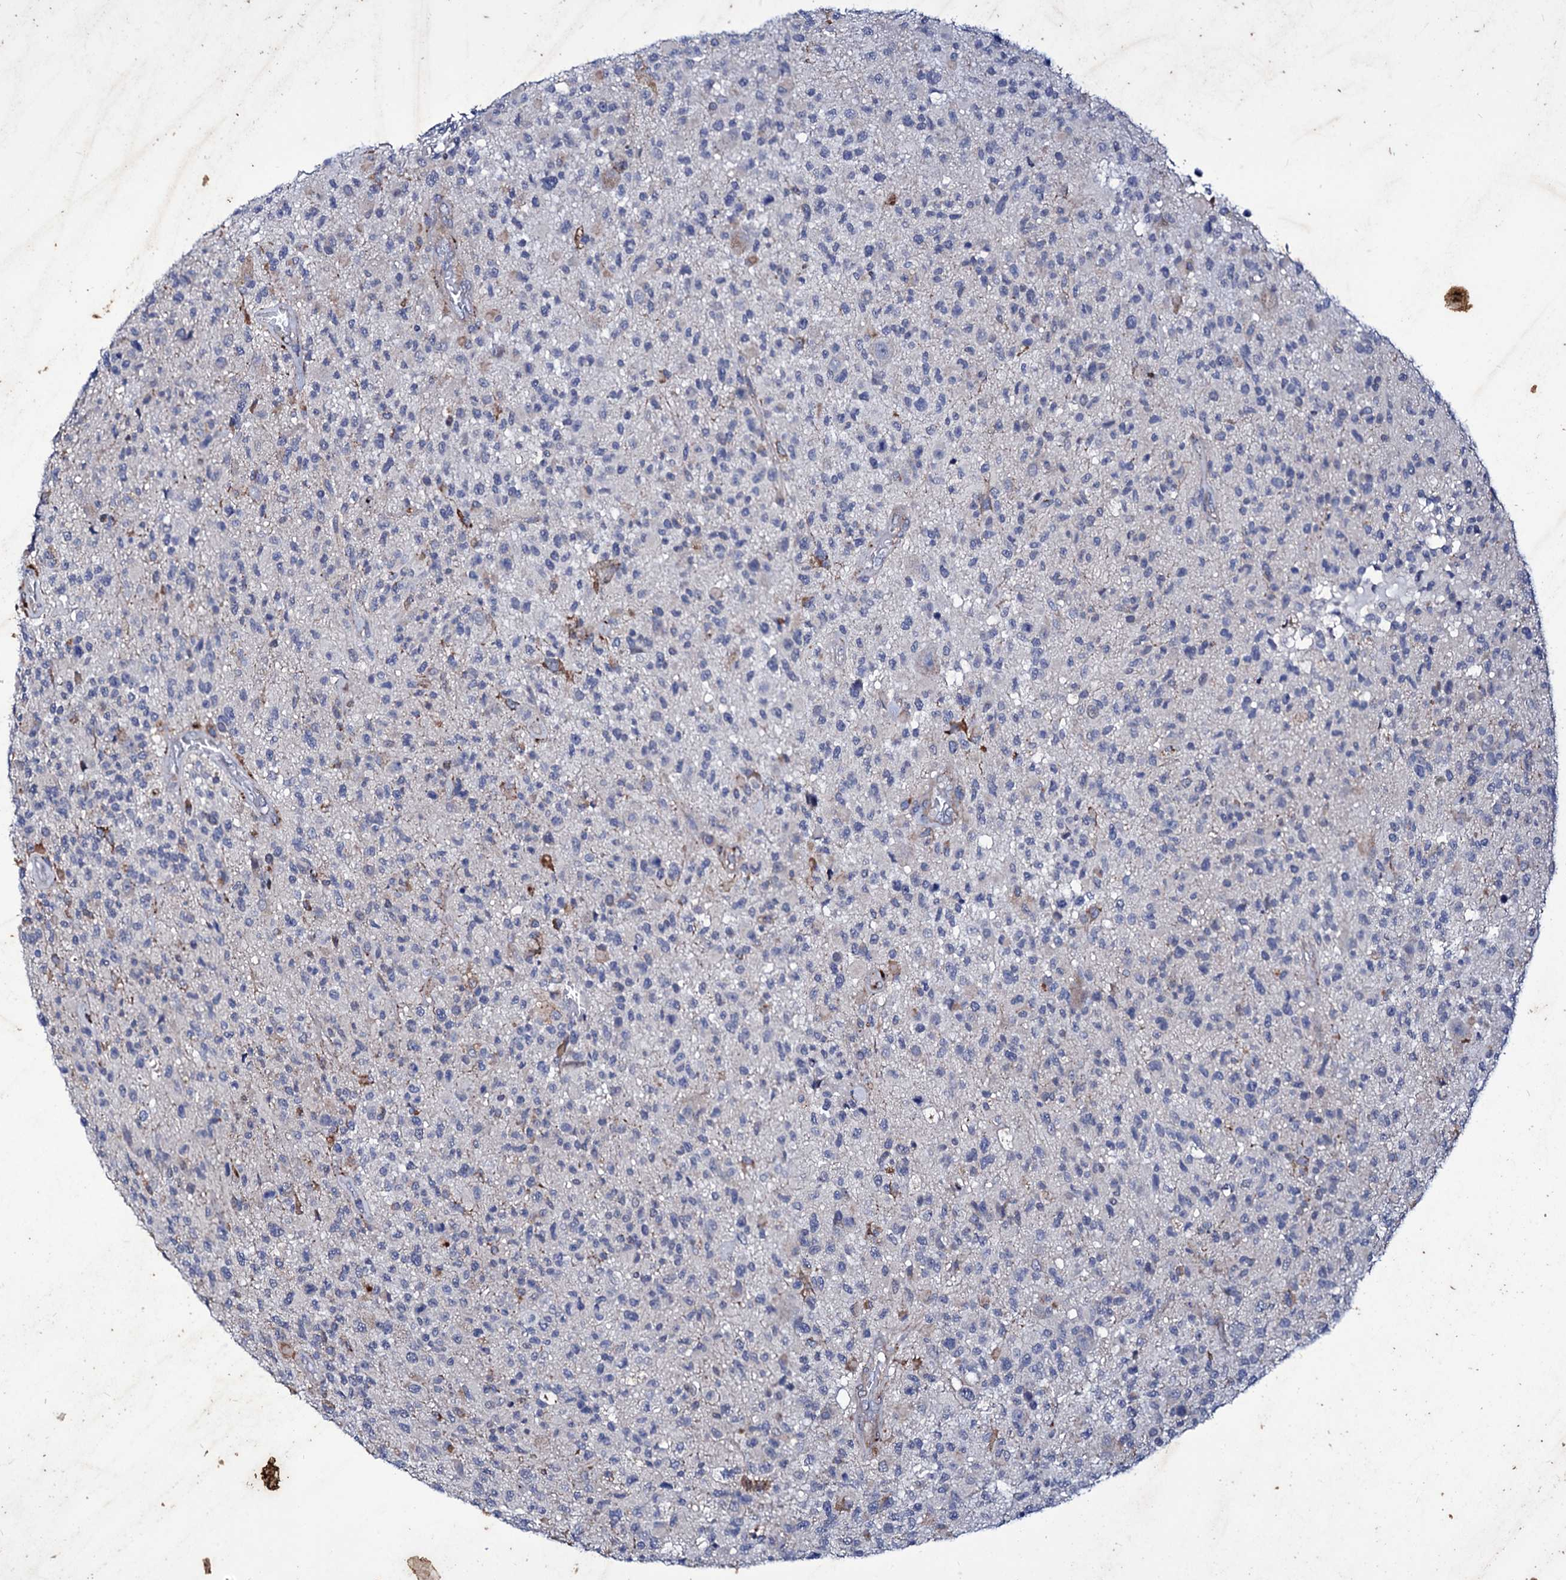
{"staining": {"intensity": "negative", "quantity": "none", "location": "none"}, "tissue": "glioma", "cell_type": "Tumor cells", "image_type": "cancer", "snomed": [{"axis": "morphology", "description": "Glioma, malignant, High grade"}, {"axis": "morphology", "description": "Glioblastoma, NOS"}, {"axis": "topography", "description": "Brain"}], "caption": "Tumor cells are negative for protein expression in human glioblastoma.", "gene": "AXL", "patient": {"sex": "male", "age": 60}}